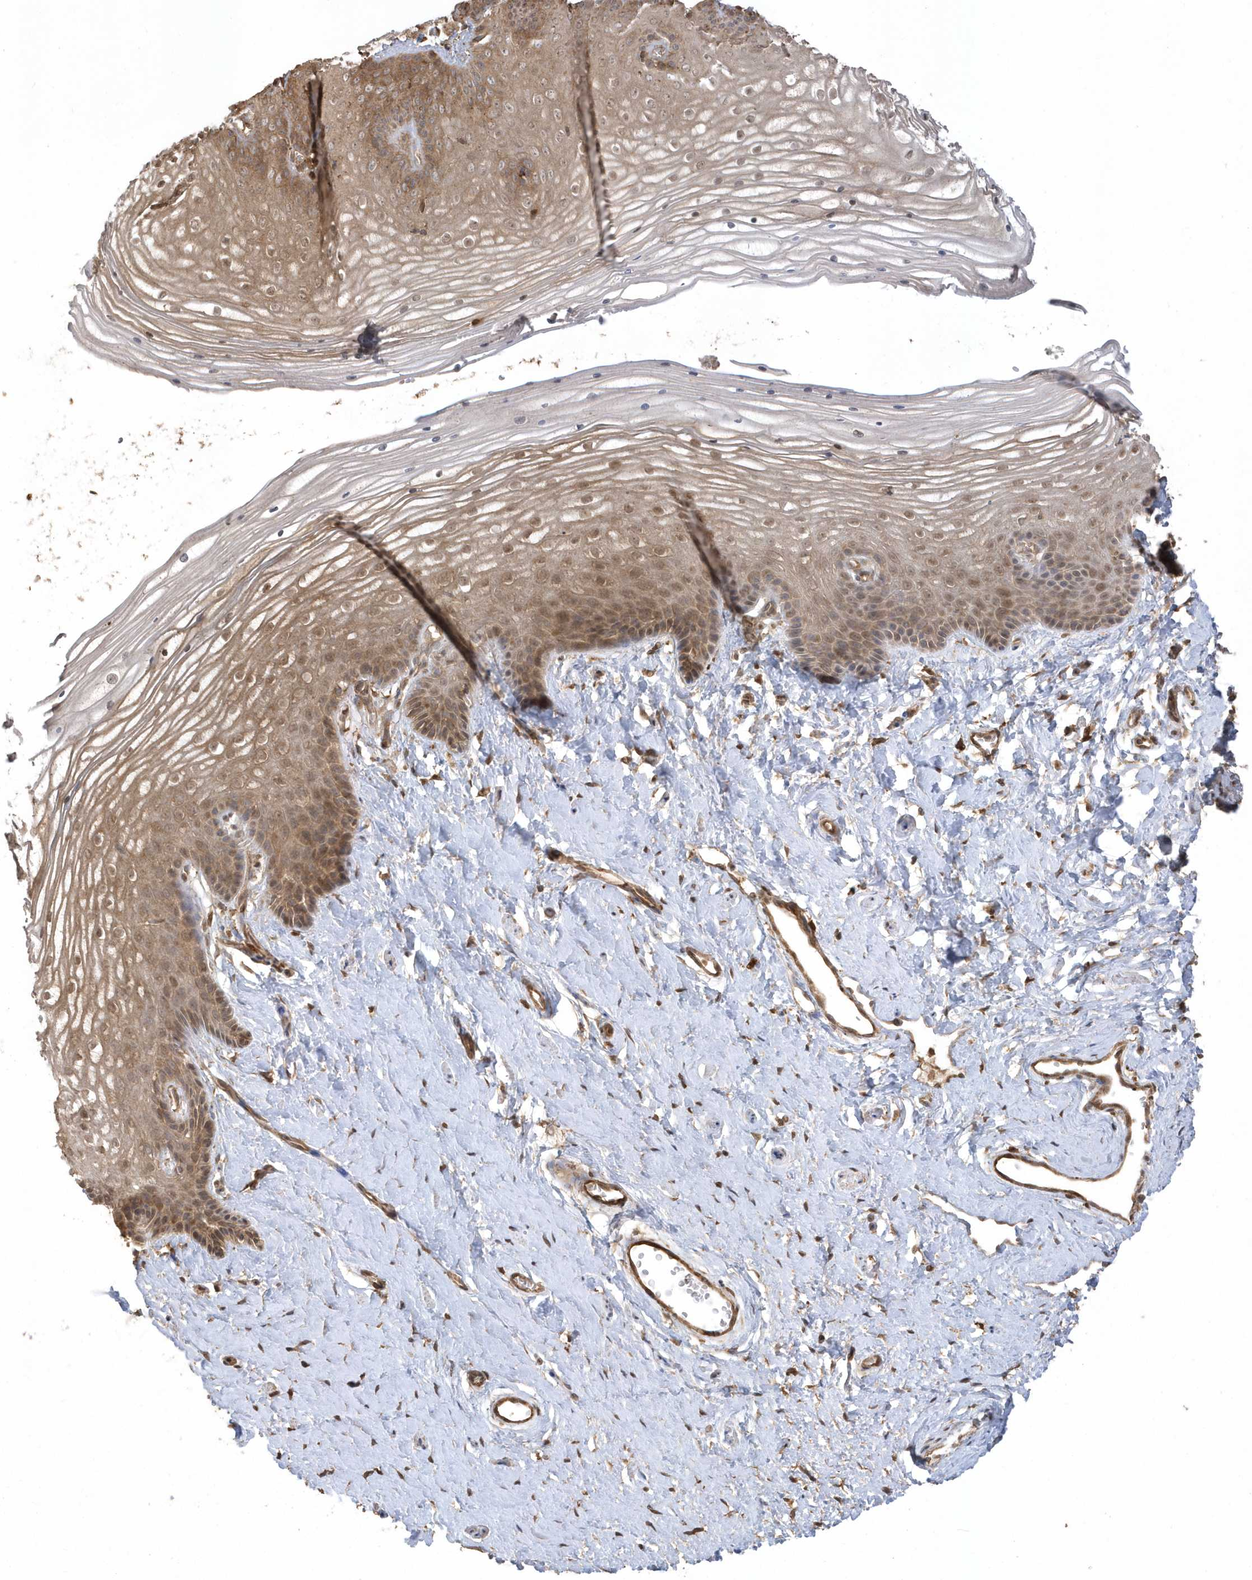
{"staining": {"intensity": "moderate", "quantity": ">75%", "location": "cytoplasmic/membranous,nuclear"}, "tissue": "vagina", "cell_type": "Squamous epithelial cells", "image_type": "normal", "snomed": [{"axis": "morphology", "description": "Normal tissue, NOS"}, {"axis": "topography", "description": "Vagina"}, {"axis": "topography", "description": "Cervix"}], "caption": "Immunohistochemistry (IHC) image of unremarkable vagina: vagina stained using immunohistochemistry (IHC) displays medium levels of moderate protein expression localized specifically in the cytoplasmic/membranous,nuclear of squamous epithelial cells, appearing as a cytoplasmic/membranous,nuclear brown color.", "gene": "HNMT", "patient": {"sex": "female", "age": 40}}